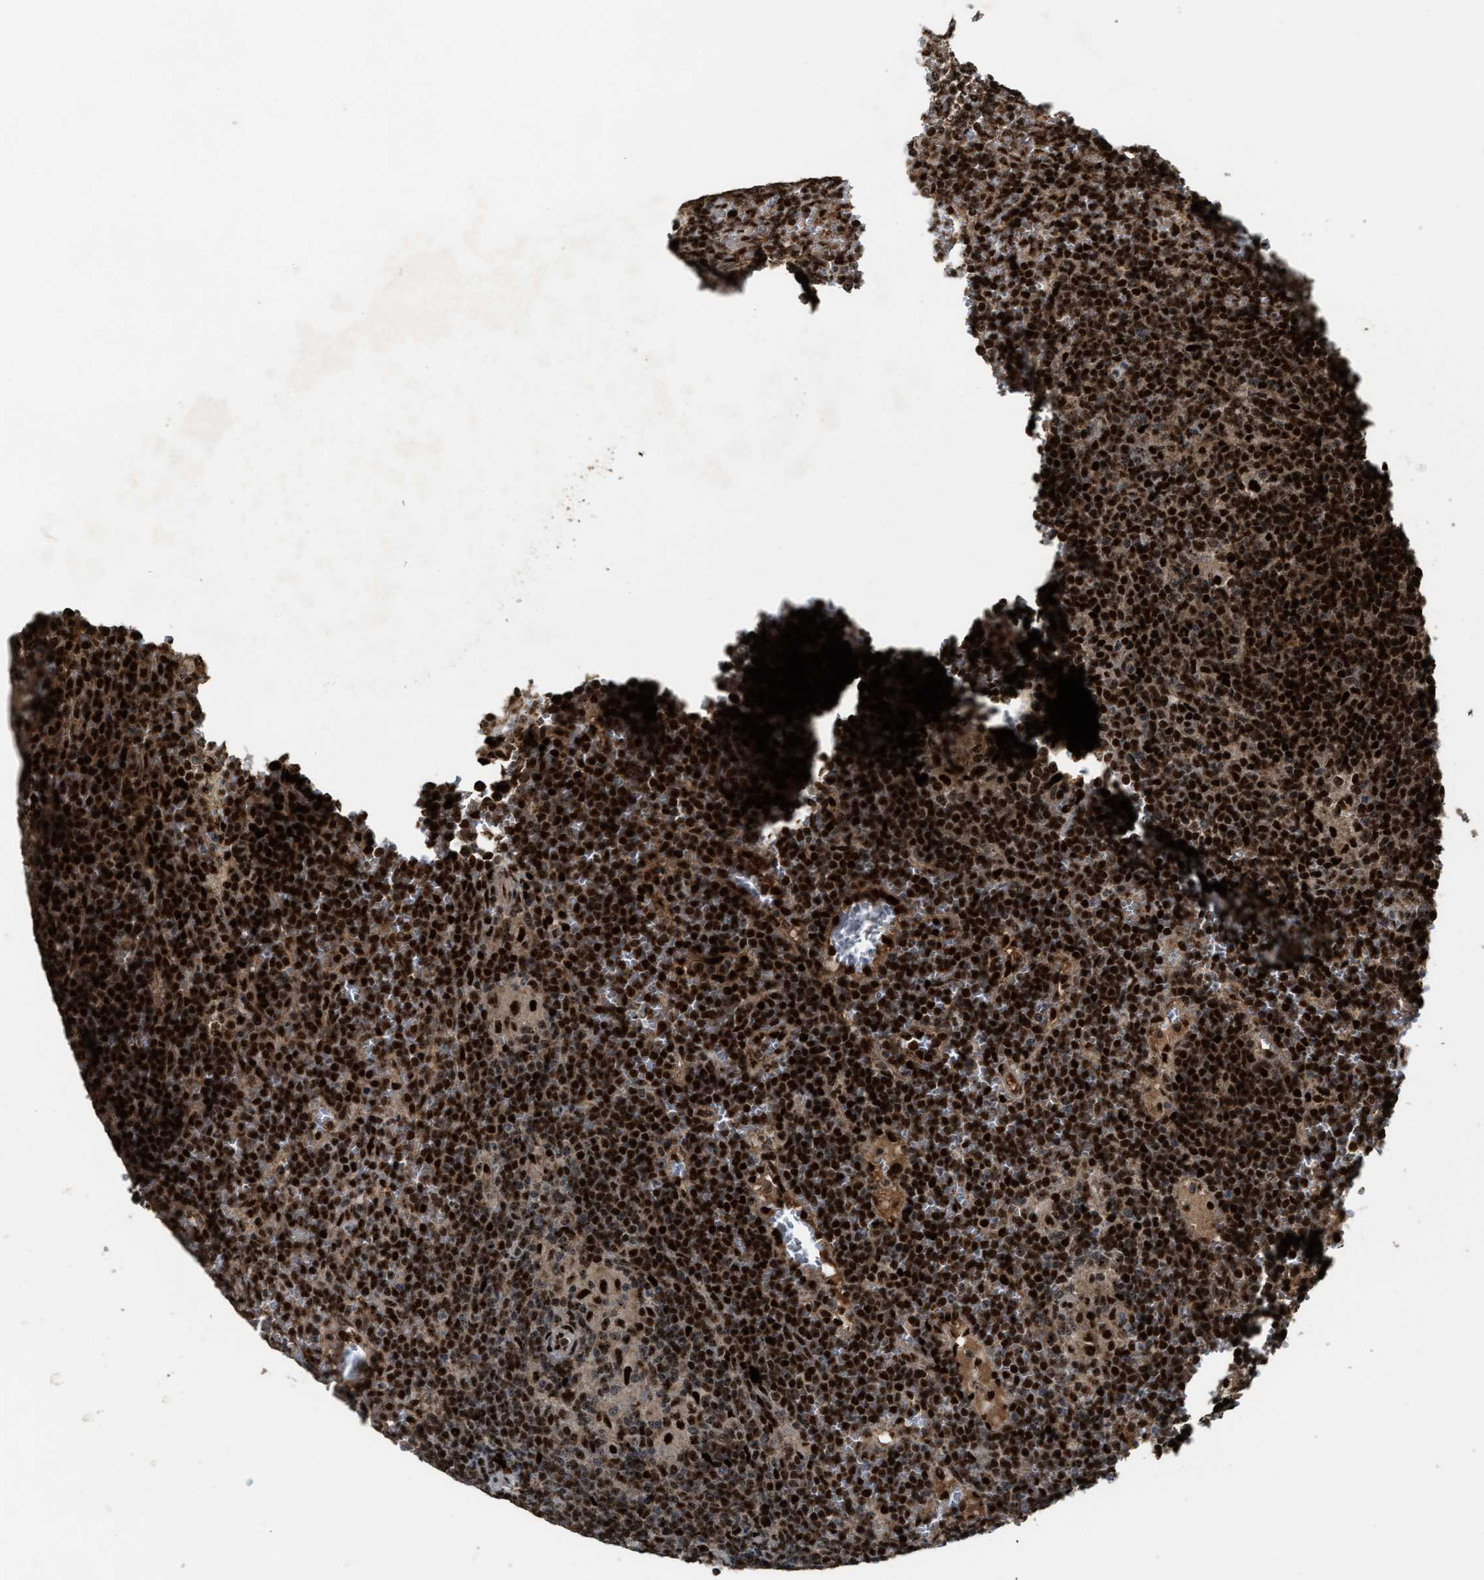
{"staining": {"intensity": "strong", "quantity": ">75%", "location": "nuclear"}, "tissue": "lymphoma", "cell_type": "Tumor cells", "image_type": "cancer", "snomed": [{"axis": "morphology", "description": "Malignant lymphoma, non-Hodgkin's type, Low grade"}, {"axis": "topography", "description": "Spleen"}], "caption": "The histopathology image reveals a brown stain indicating the presence of a protein in the nuclear of tumor cells in lymphoma.", "gene": "ZNF687", "patient": {"sex": "female", "age": 19}}